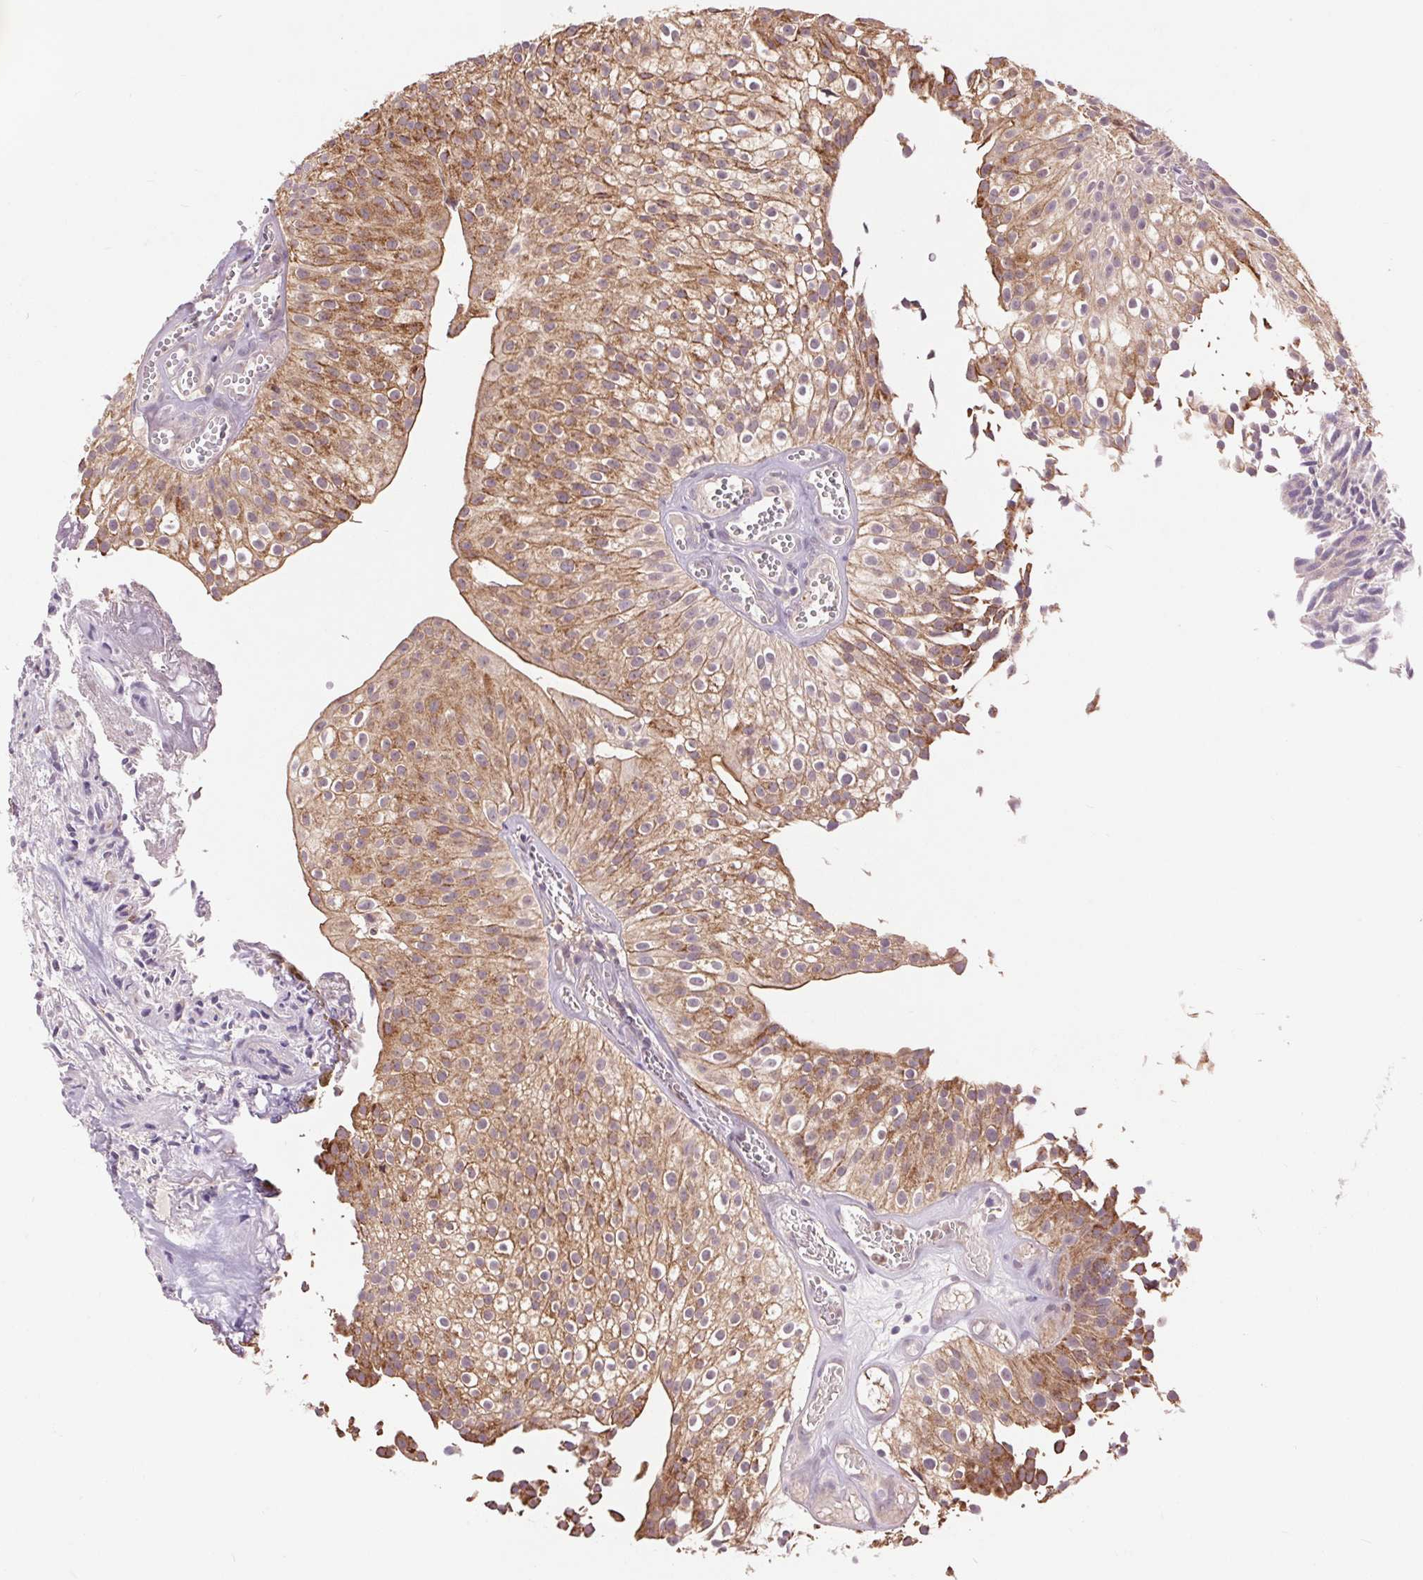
{"staining": {"intensity": "moderate", "quantity": ">75%", "location": "cytoplasmic/membranous"}, "tissue": "urothelial cancer", "cell_type": "Tumor cells", "image_type": "cancer", "snomed": [{"axis": "morphology", "description": "Urothelial carcinoma, Low grade"}, {"axis": "topography", "description": "Urinary bladder"}], "caption": "The photomicrograph exhibits immunohistochemical staining of low-grade urothelial carcinoma. There is moderate cytoplasmic/membranous positivity is appreciated in approximately >75% of tumor cells.", "gene": "RANBP3L", "patient": {"sex": "male", "age": 70}}